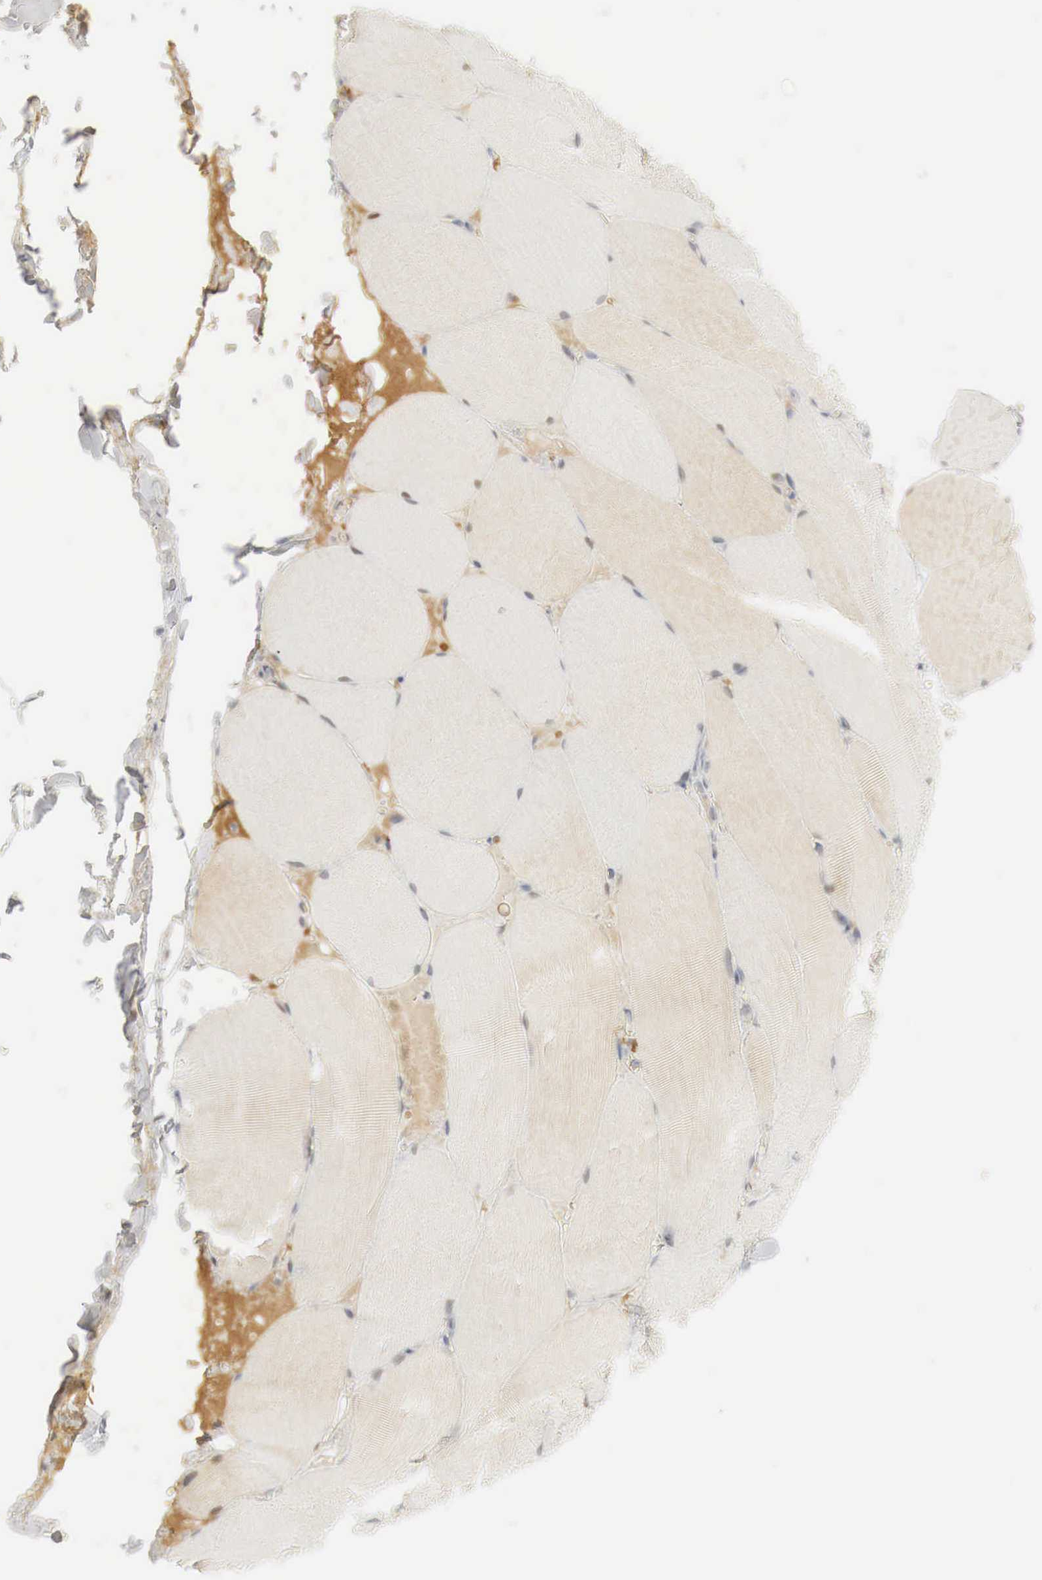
{"staining": {"intensity": "weak", "quantity": "<25%", "location": "cytoplasmic/membranous"}, "tissue": "skeletal muscle", "cell_type": "Myocytes", "image_type": "normal", "snomed": [{"axis": "morphology", "description": "Normal tissue, NOS"}, {"axis": "topography", "description": "Skeletal muscle"}], "caption": "IHC photomicrograph of normal skeletal muscle: human skeletal muscle stained with DAB (3,3'-diaminobenzidine) shows no significant protein staining in myocytes.", "gene": "MYC", "patient": {"sex": "male", "age": 71}}